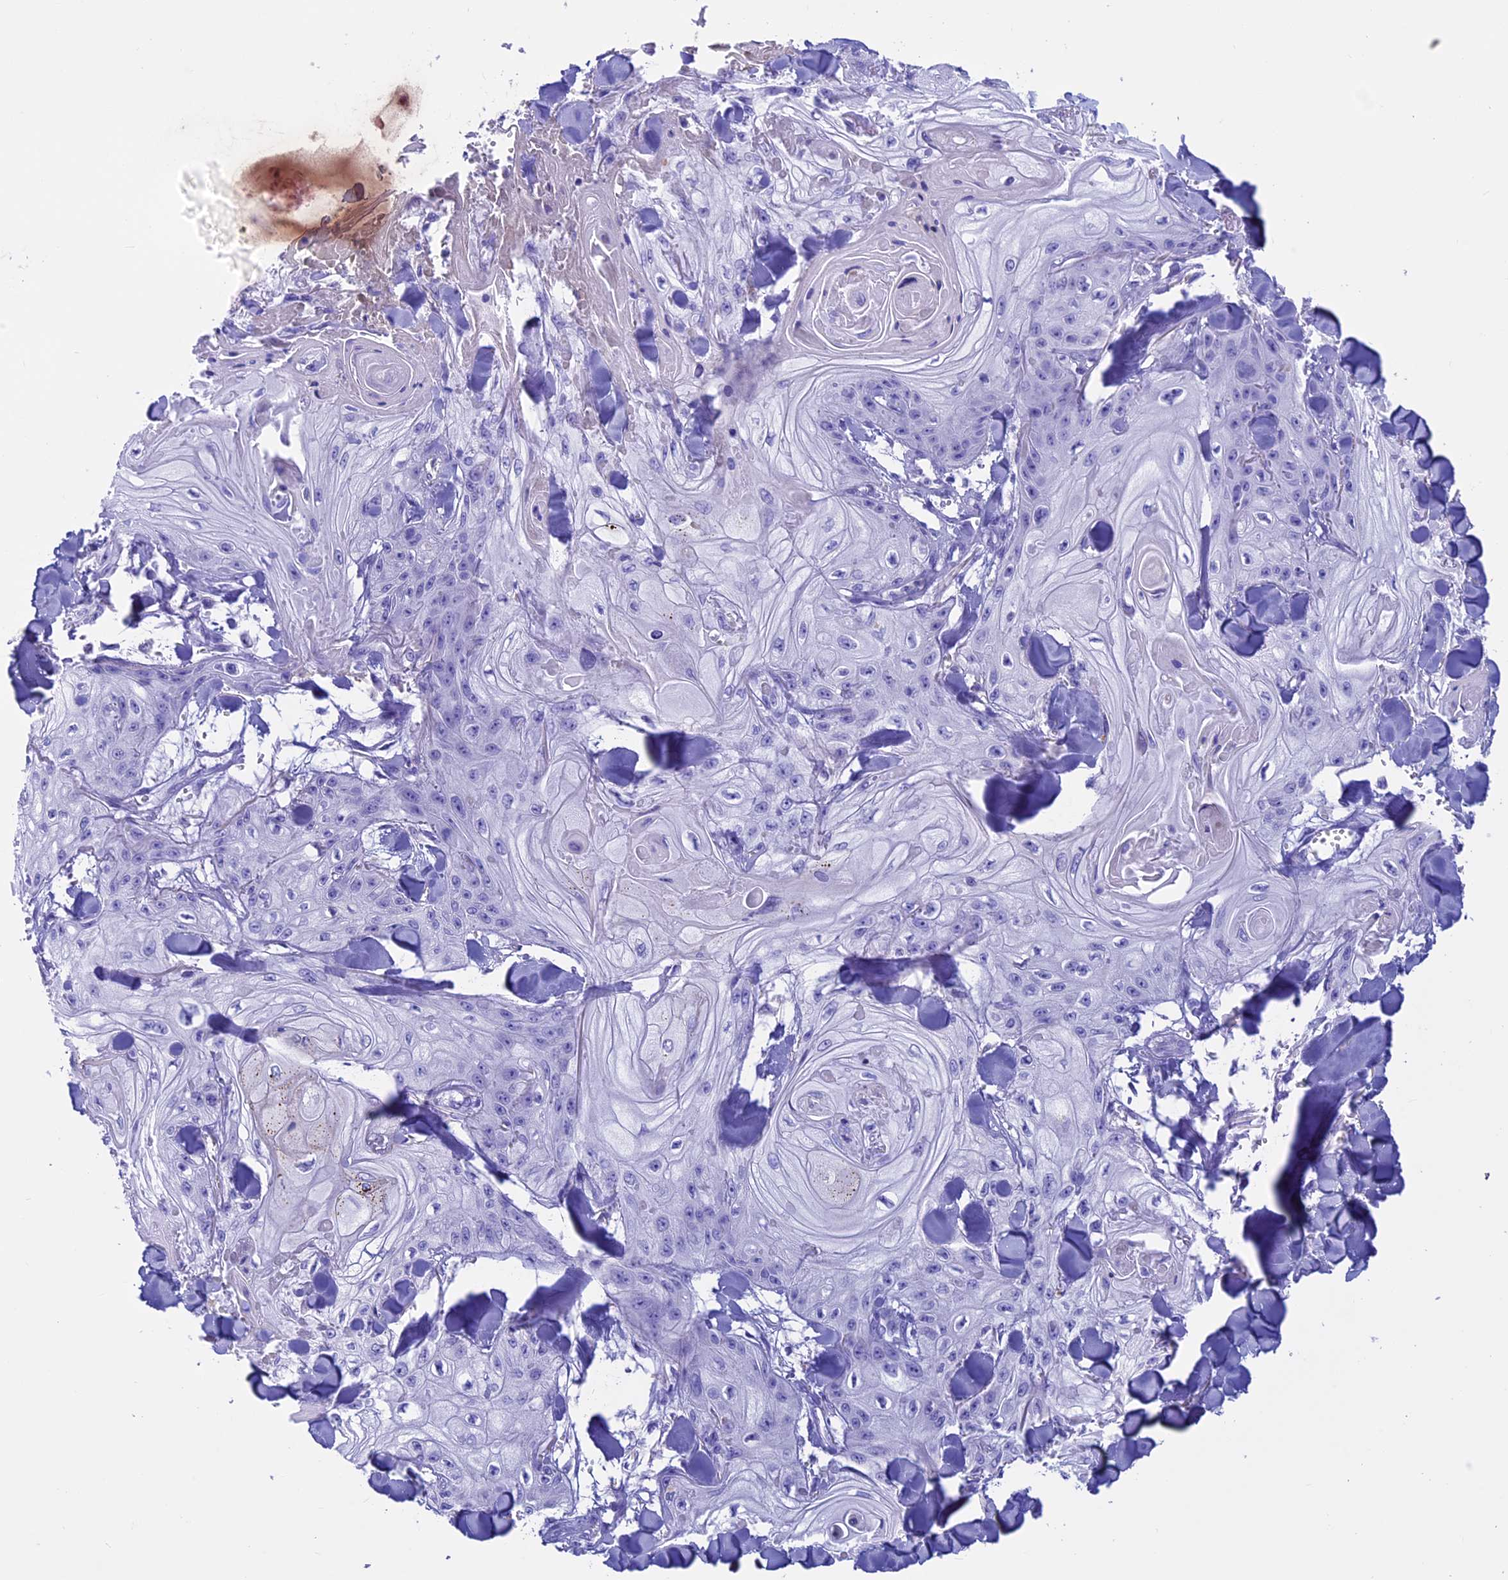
{"staining": {"intensity": "negative", "quantity": "none", "location": "none"}, "tissue": "skin cancer", "cell_type": "Tumor cells", "image_type": "cancer", "snomed": [{"axis": "morphology", "description": "Squamous cell carcinoma, NOS"}, {"axis": "topography", "description": "Skin"}], "caption": "Skin squamous cell carcinoma stained for a protein using immunohistochemistry demonstrates no staining tumor cells.", "gene": "IGSF6", "patient": {"sex": "male", "age": 74}}